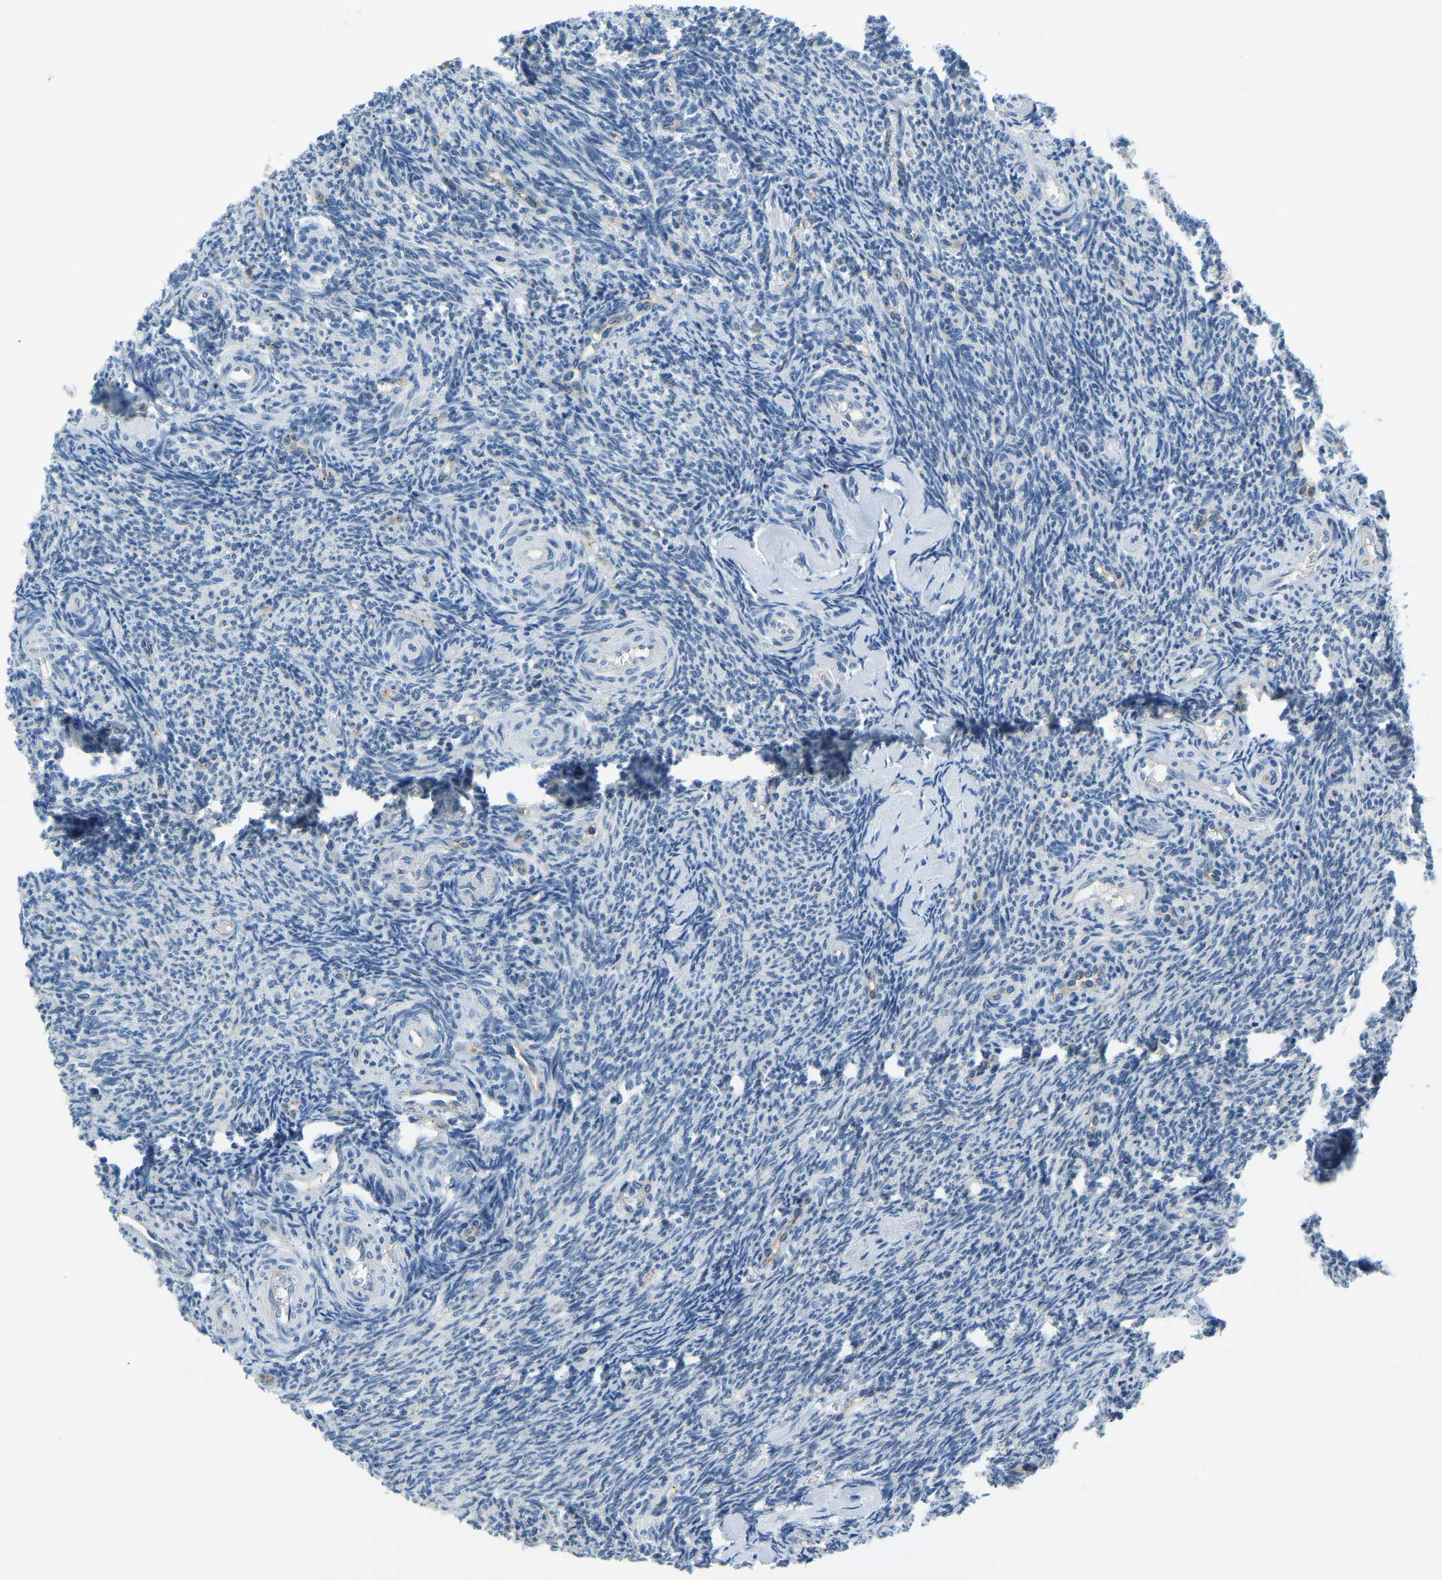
{"staining": {"intensity": "moderate", "quantity": "25%-75%", "location": "nuclear"}, "tissue": "ovary", "cell_type": "Follicle cells", "image_type": "normal", "snomed": [{"axis": "morphology", "description": "Normal tissue, NOS"}, {"axis": "topography", "description": "Ovary"}], "caption": "High-power microscopy captured an IHC histopathology image of normal ovary, revealing moderate nuclear staining in about 25%-75% of follicle cells. Immunohistochemistry stains the protein in brown and the nuclei are stained blue.", "gene": "RRP1", "patient": {"sex": "female", "age": 41}}